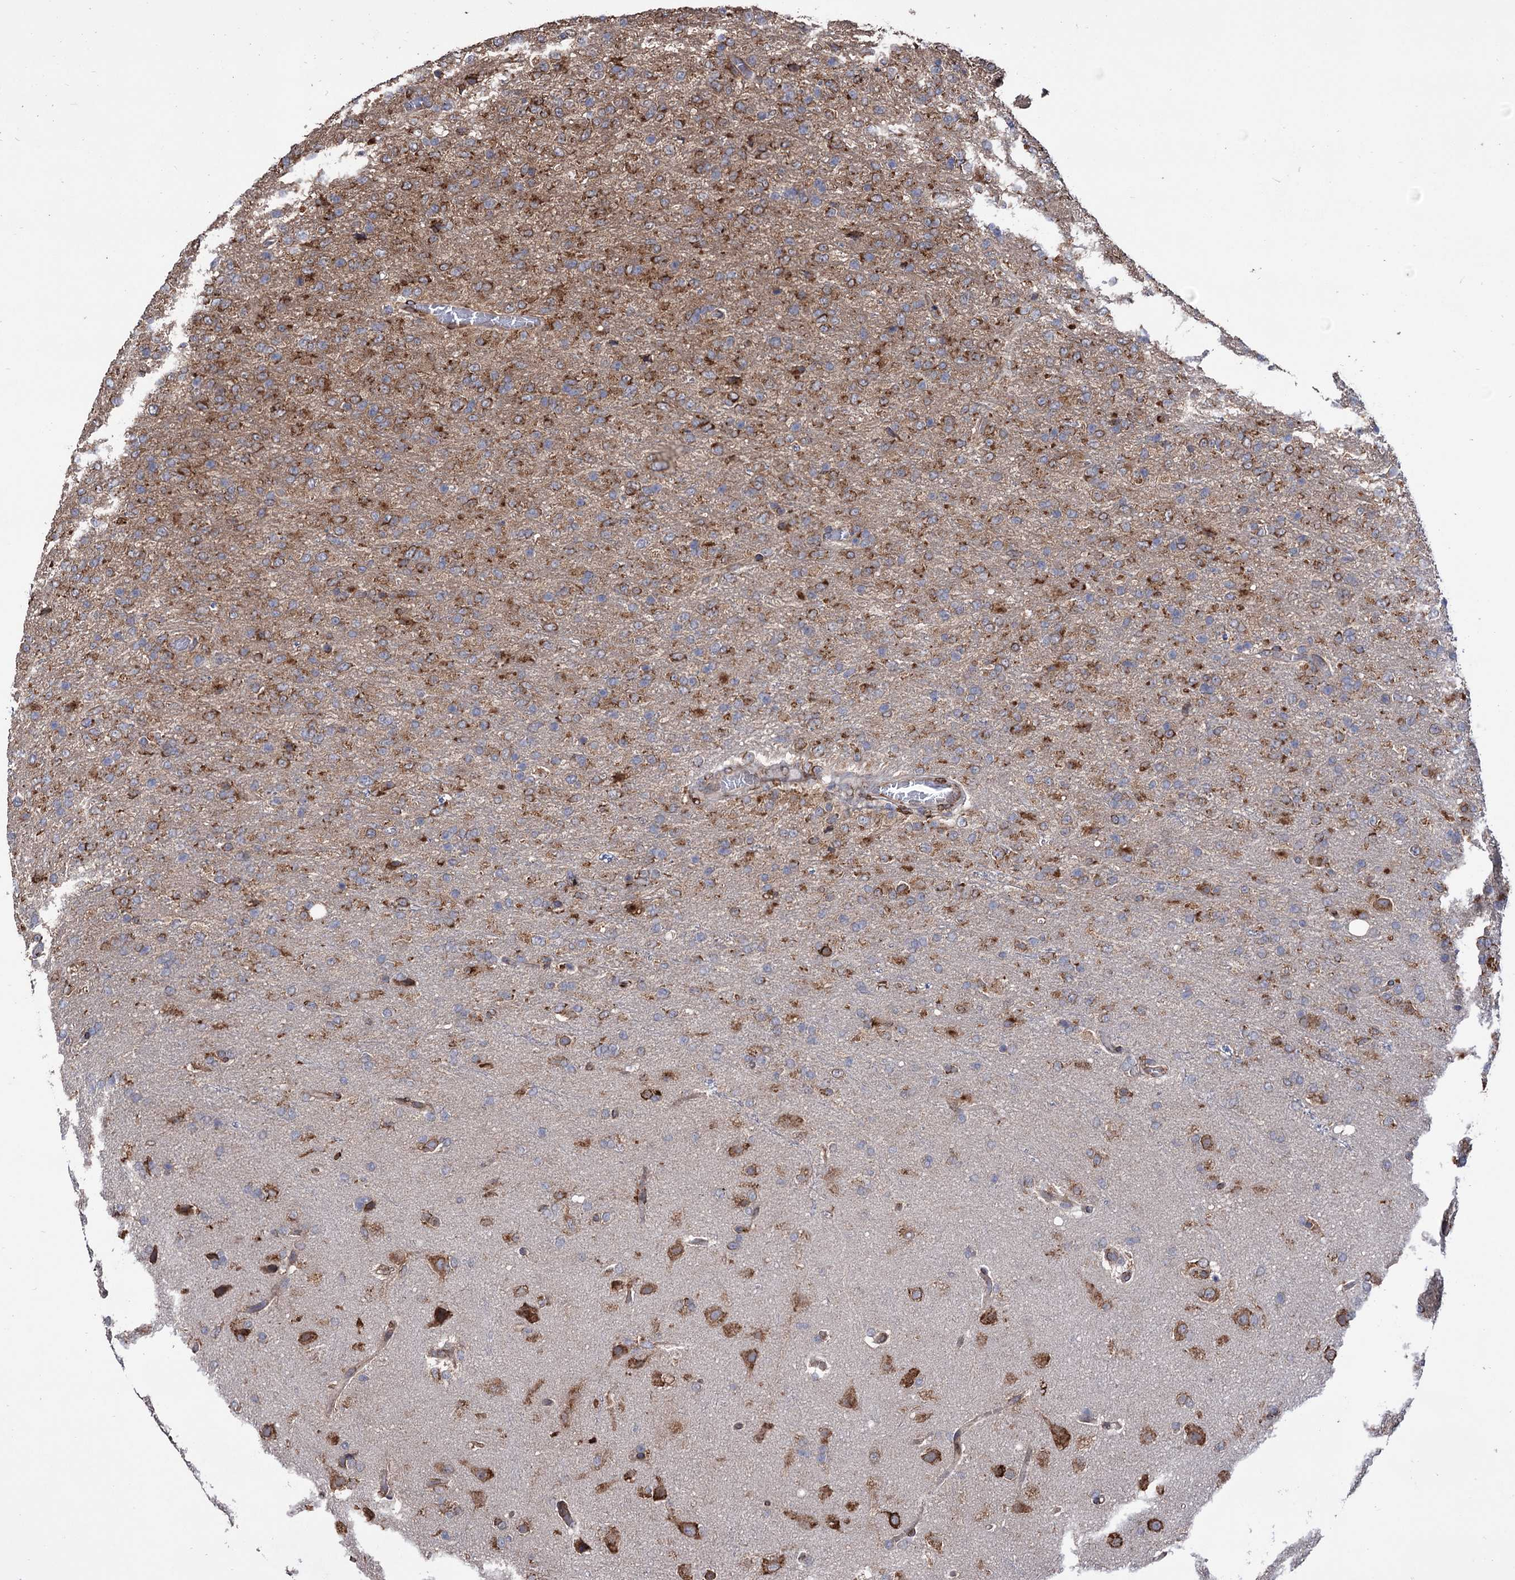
{"staining": {"intensity": "moderate", "quantity": ">75%", "location": "cytoplasmic/membranous"}, "tissue": "glioma", "cell_type": "Tumor cells", "image_type": "cancer", "snomed": [{"axis": "morphology", "description": "Glioma, malignant, High grade"}, {"axis": "topography", "description": "Brain"}], "caption": "An image showing moderate cytoplasmic/membranous expression in approximately >75% of tumor cells in glioma, as visualized by brown immunohistochemical staining.", "gene": "CDAN1", "patient": {"sex": "female", "age": 74}}